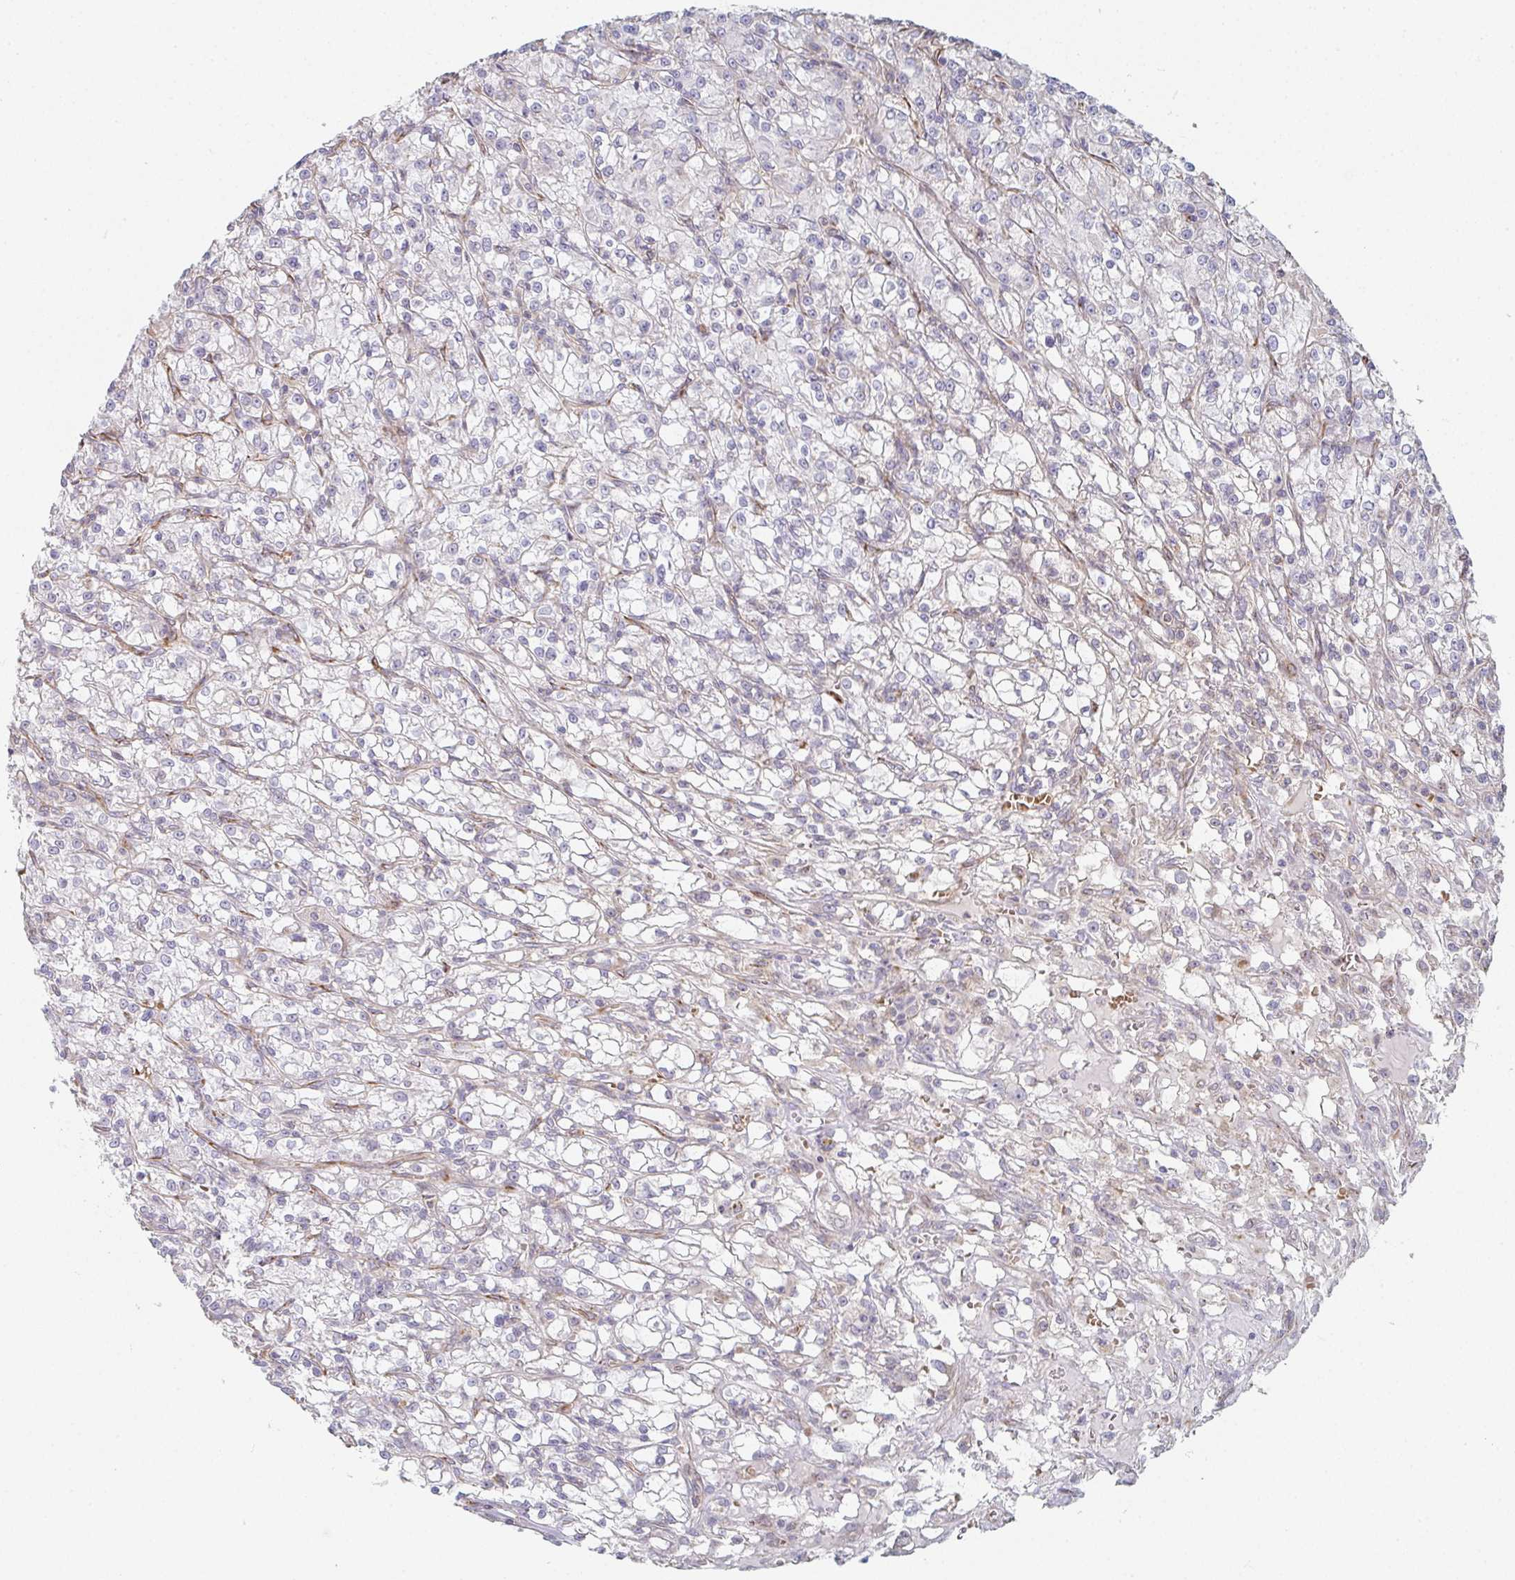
{"staining": {"intensity": "negative", "quantity": "none", "location": "none"}, "tissue": "renal cancer", "cell_type": "Tumor cells", "image_type": "cancer", "snomed": [{"axis": "morphology", "description": "Adenocarcinoma, NOS"}, {"axis": "topography", "description": "Kidney"}], "caption": "The immunohistochemistry histopathology image has no significant expression in tumor cells of renal adenocarcinoma tissue.", "gene": "ZNF526", "patient": {"sex": "female", "age": 59}}